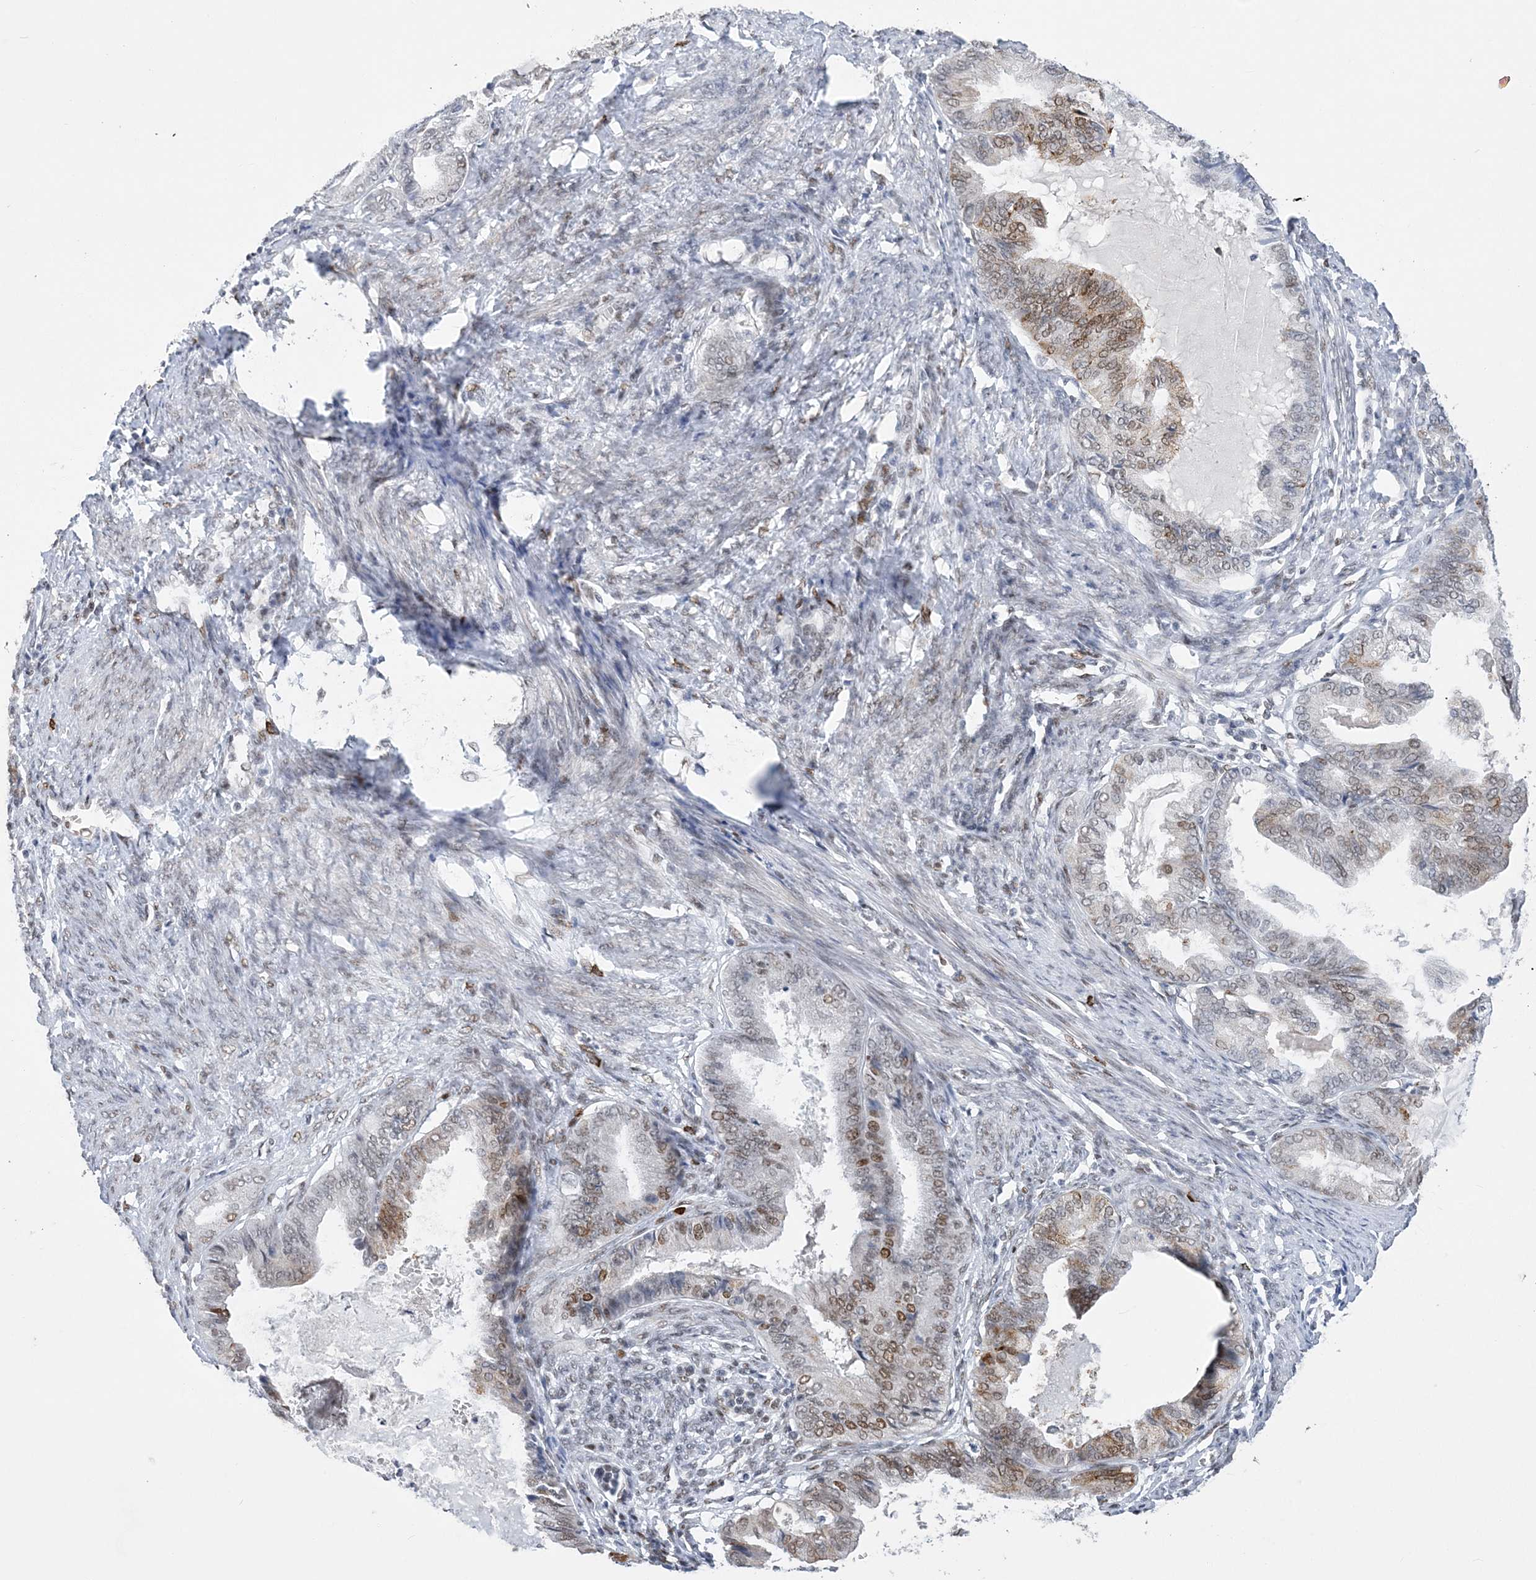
{"staining": {"intensity": "moderate", "quantity": "25%-75%", "location": "nuclear"}, "tissue": "endometrial cancer", "cell_type": "Tumor cells", "image_type": "cancer", "snomed": [{"axis": "morphology", "description": "Adenocarcinoma, NOS"}, {"axis": "topography", "description": "Endometrium"}], "caption": "DAB (3,3'-diaminobenzidine) immunohistochemical staining of endometrial adenocarcinoma displays moderate nuclear protein positivity in about 25%-75% of tumor cells.", "gene": "ZBTB7A", "patient": {"sex": "female", "age": 86}}